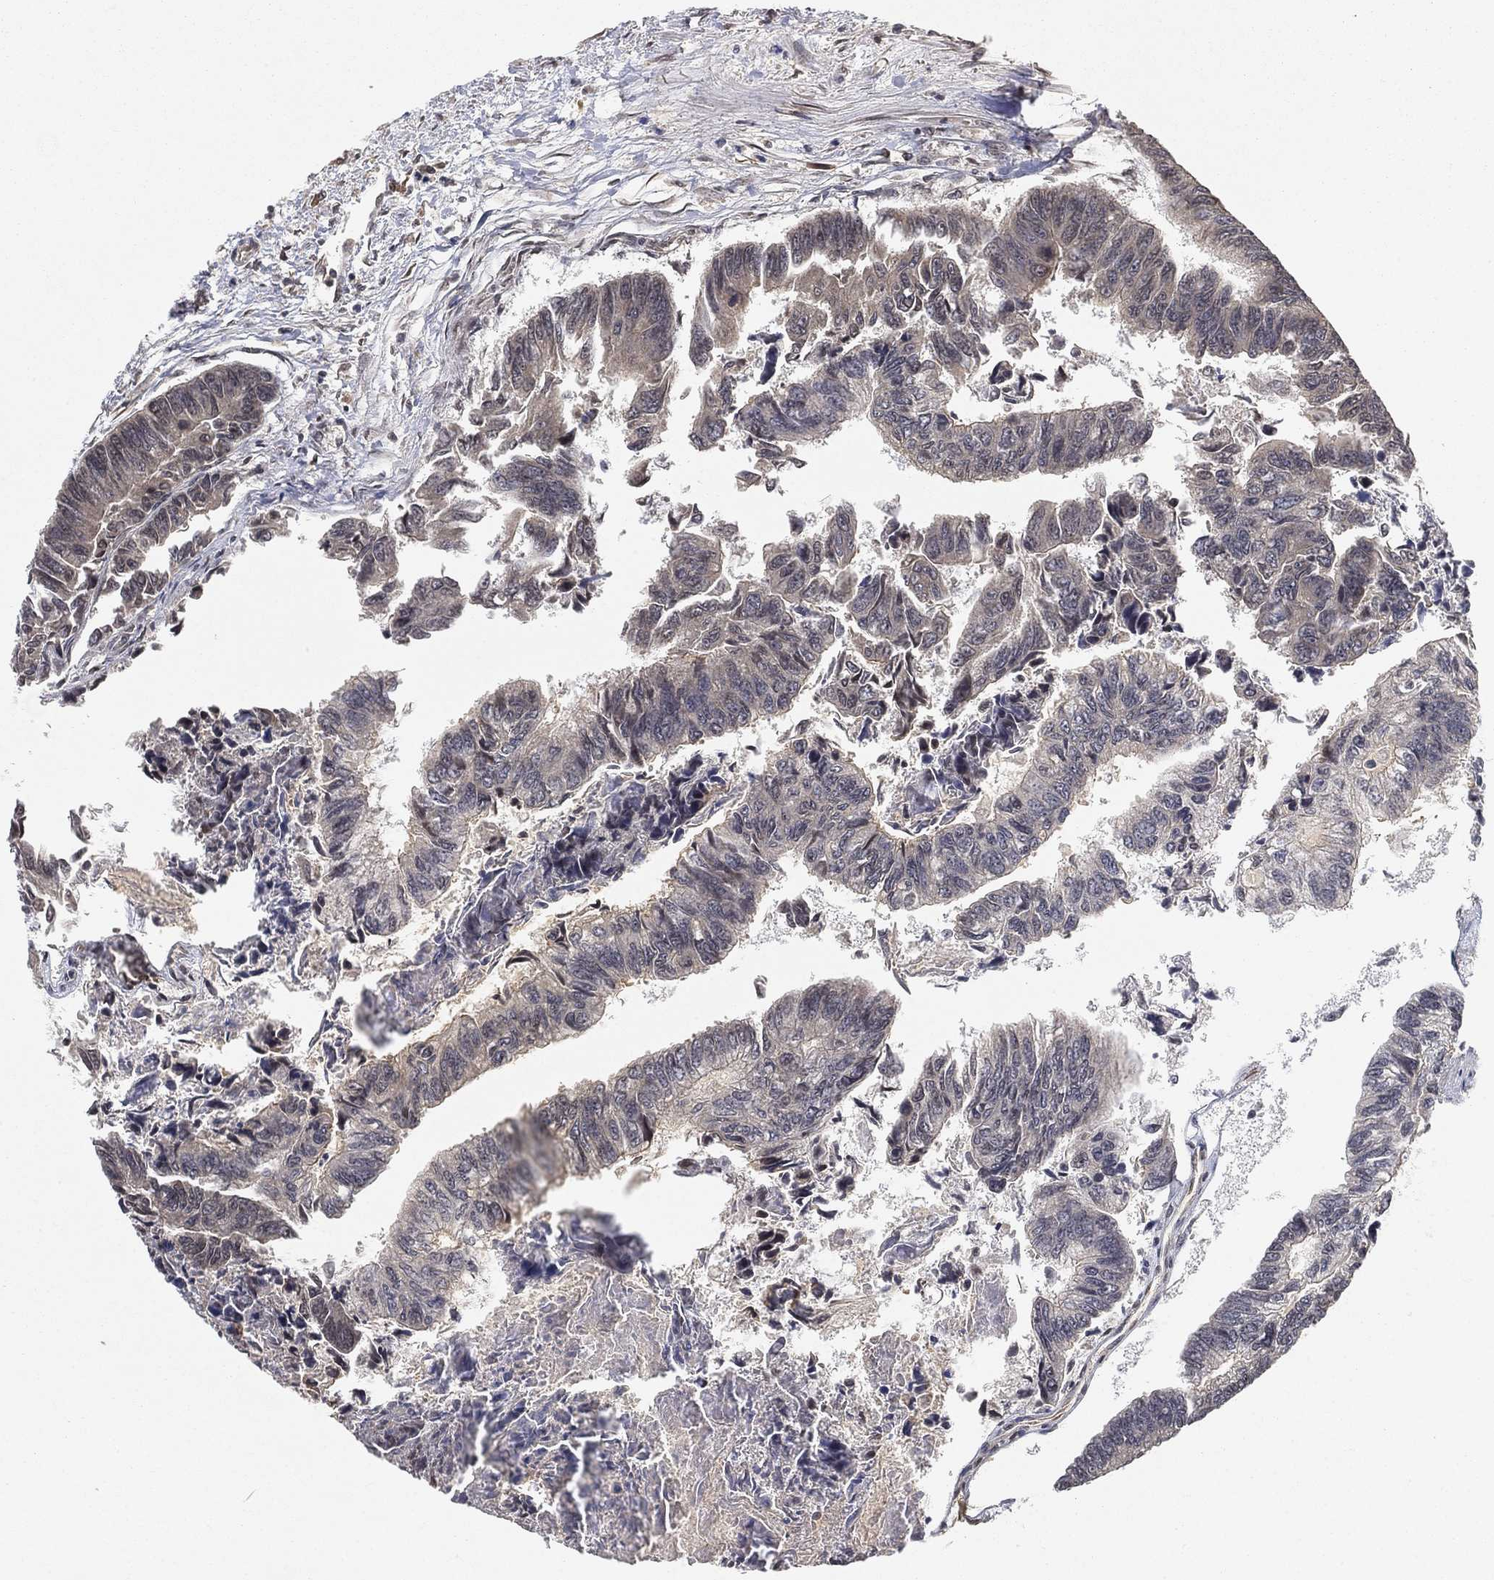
{"staining": {"intensity": "negative", "quantity": "none", "location": "none"}, "tissue": "colorectal cancer", "cell_type": "Tumor cells", "image_type": "cancer", "snomed": [{"axis": "morphology", "description": "Adenocarcinoma, NOS"}, {"axis": "topography", "description": "Colon"}], "caption": "Tumor cells are negative for brown protein staining in colorectal cancer (adenocarcinoma).", "gene": "UBA5", "patient": {"sex": "female", "age": 65}}